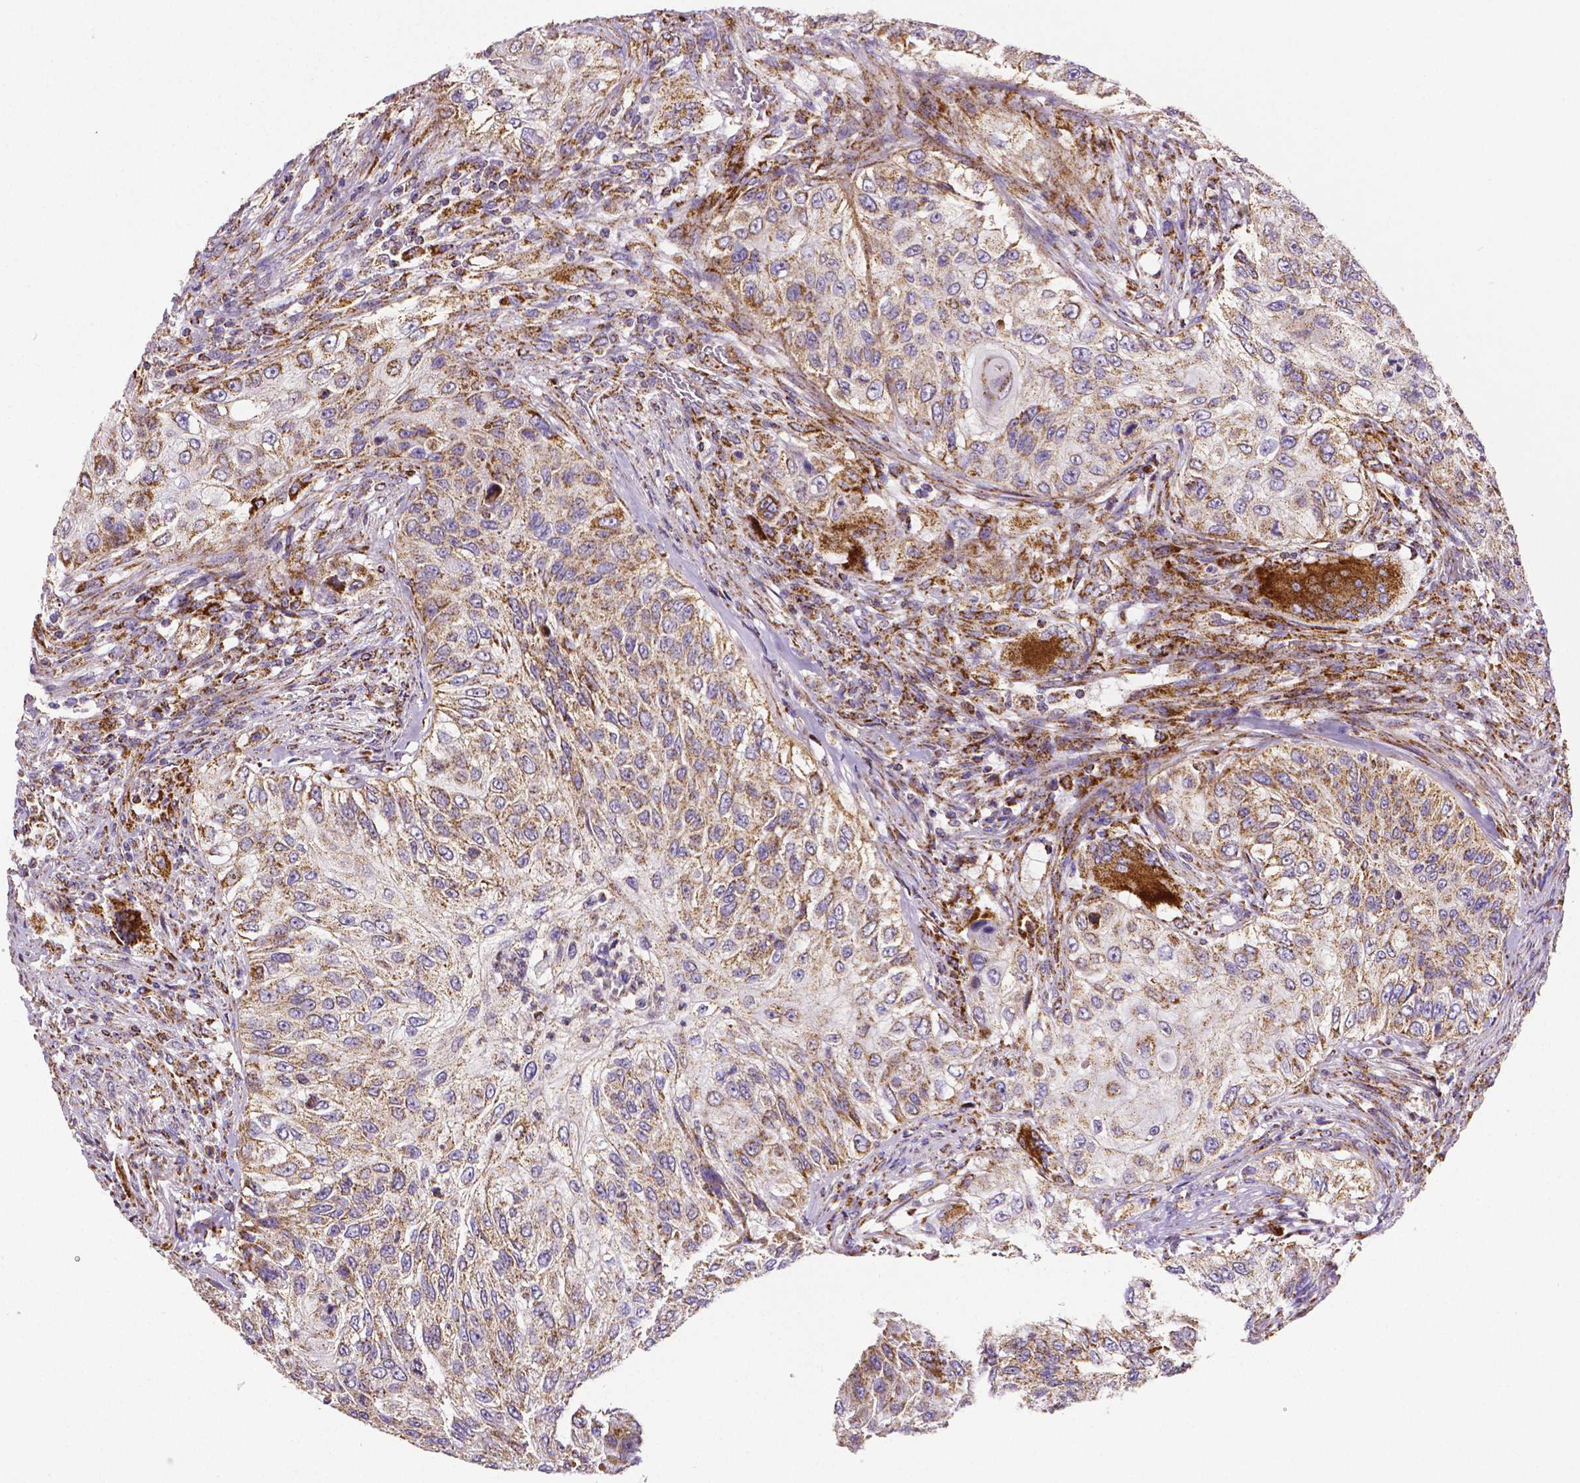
{"staining": {"intensity": "moderate", "quantity": ">75%", "location": "cytoplasmic/membranous"}, "tissue": "urothelial cancer", "cell_type": "Tumor cells", "image_type": "cancer", "snomed": [{"axis": "morphology", "description": "Urothelial carcinoma, High grade"}, {"axis": "topography", "description": "Urinary bladder"}], "caption": "Immunohistochemical staining of urothelial cancer demonstrates moderate cytoplasmic/membranous protein expression in about >75% of tumor cells. (Stains: DAB in brown, nuclei in blue, Microscopy: brightfield microscopy at high magnification).", "gene": "MACC1", "patient": {"sex": "female", "age": 60}}